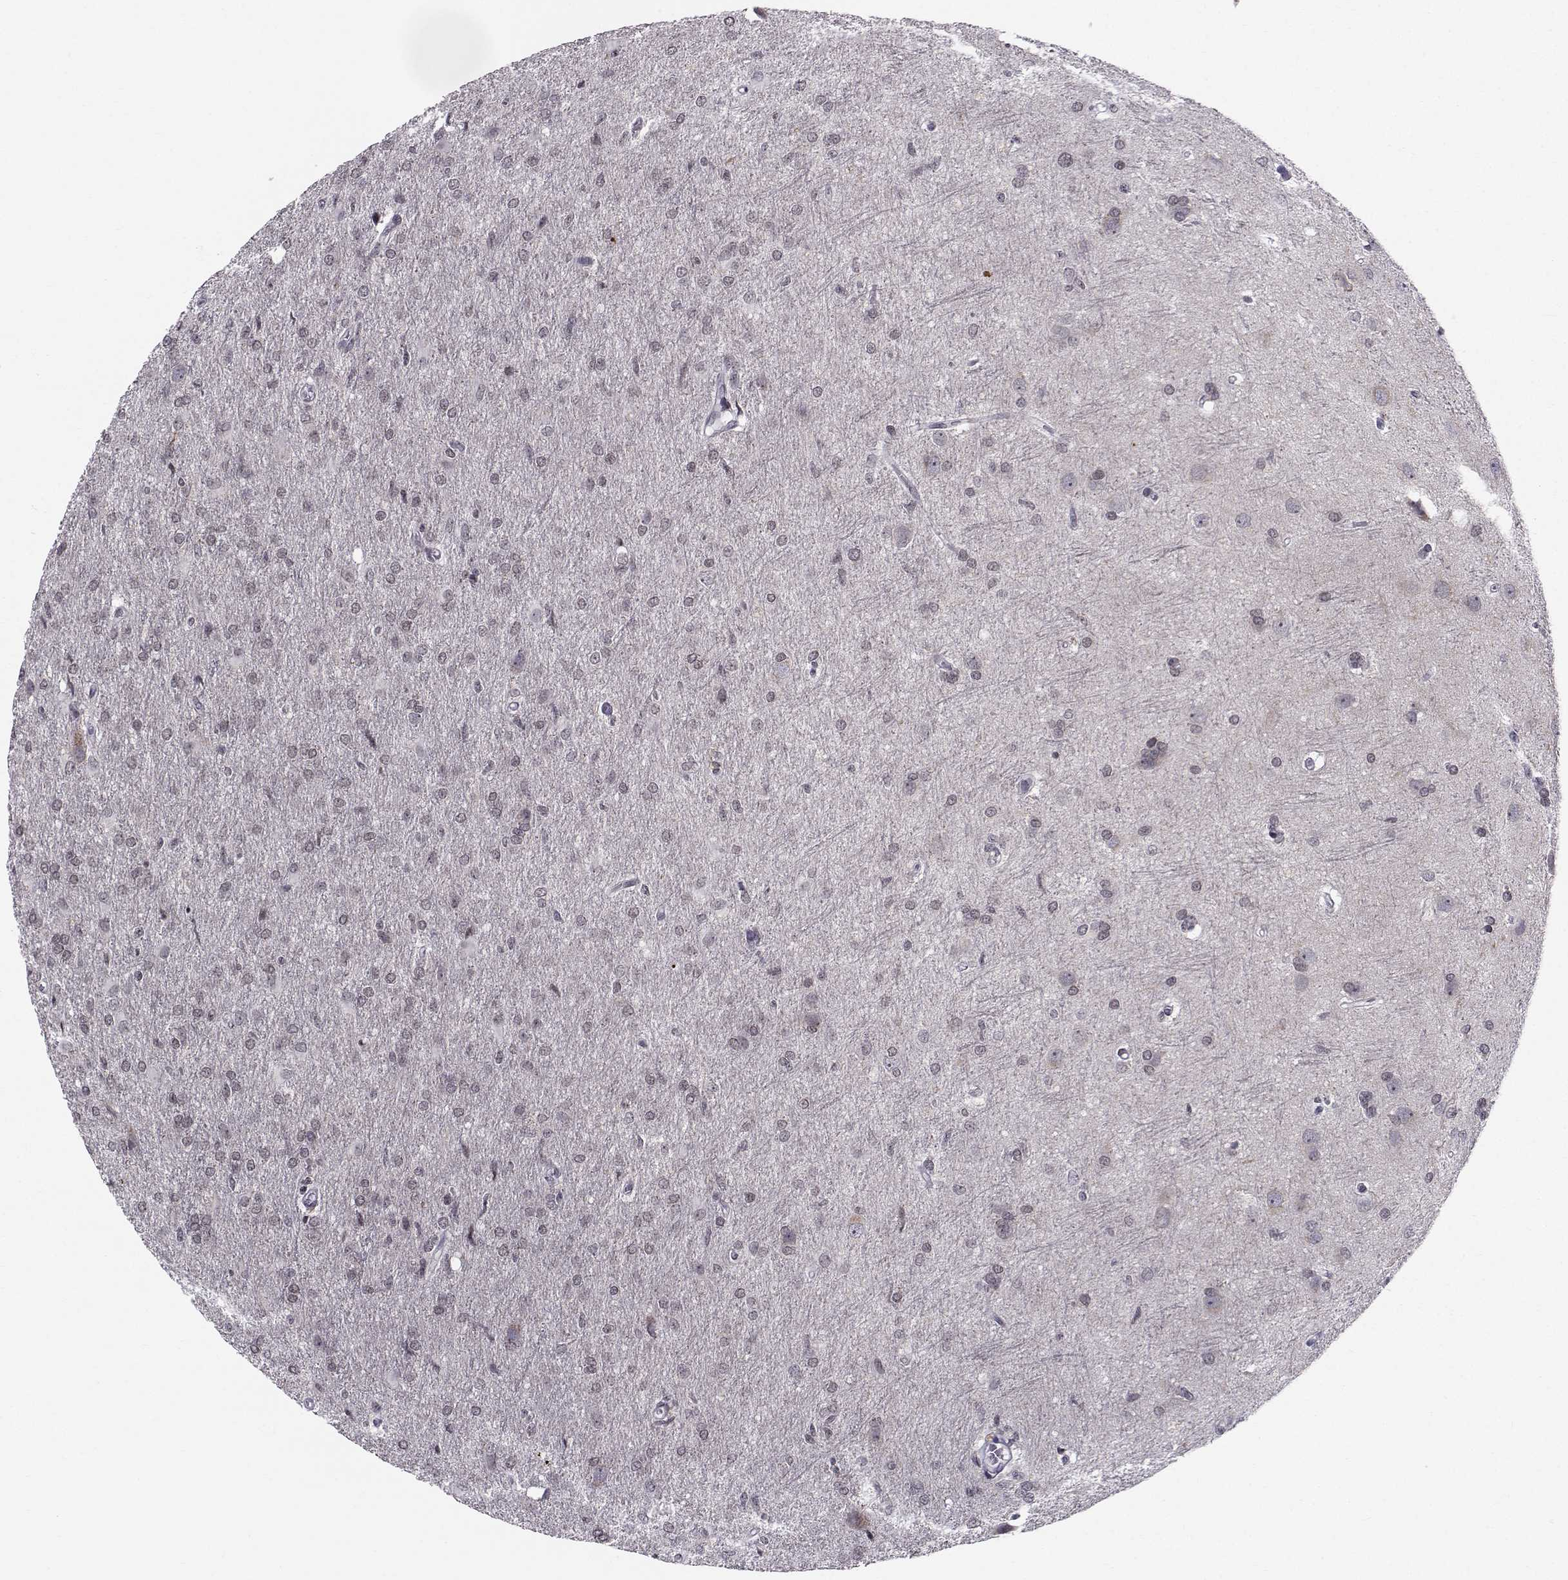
{"staining": {"intensity": "negative", "quantity": "none", "location": "none"}, "tissue": "glioma", "cell_type": "Tumor cells", "image_type": "cancer", "snomed": [{"axis": "morphology", "description": "Glioma, malignant, High grade"}, {"axis": "topography", "description": "Brain"}], "caption": "Immunohistochemical staining of high-grade glioma (malignant) reveals no significant staining in tumor cells.", "gene": "MARCHF4", "patient": {"sex": "male", "age": 68}}